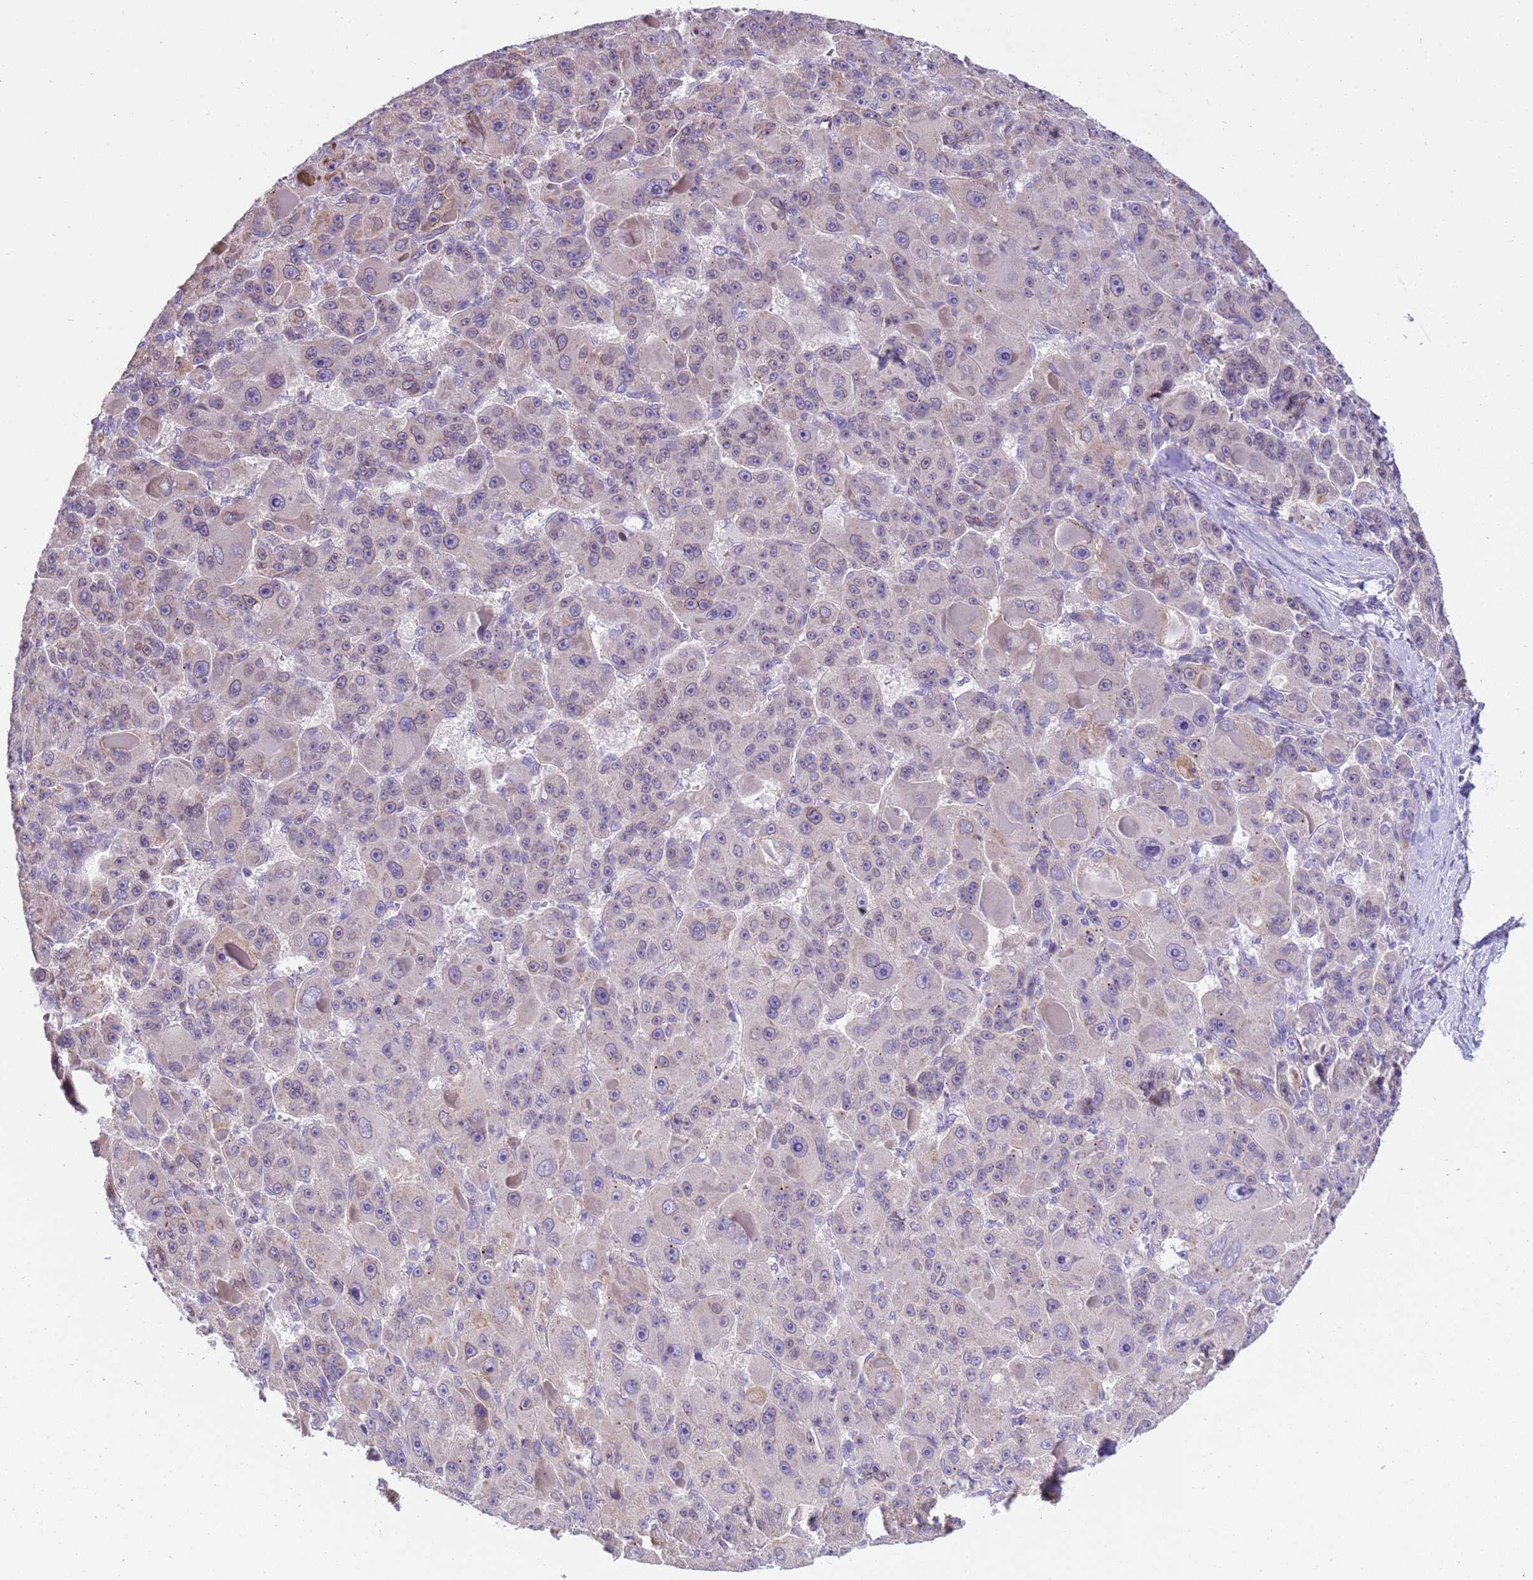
{"staining": {"intensity": "weak", "quantity": "<25%", "location": "cytoplasmic/membranous,nuclear"}, "tissue": "liver cancer", "cell_type": "Tumor cells", "image_type": "cancer", "snomed": [{"axis": "morphology", "description": "Carcinoma, Hepatocellular, NOS"}, {"axis": "topography", "description": "Liver"}], "caption": "The photomicrograph exhibits no significant positivity in tumor cells of liver cancer (hepatocellular carcinoma).", "gene": "PLCXD3", "patient": {"sex": "male", "age": 76}}